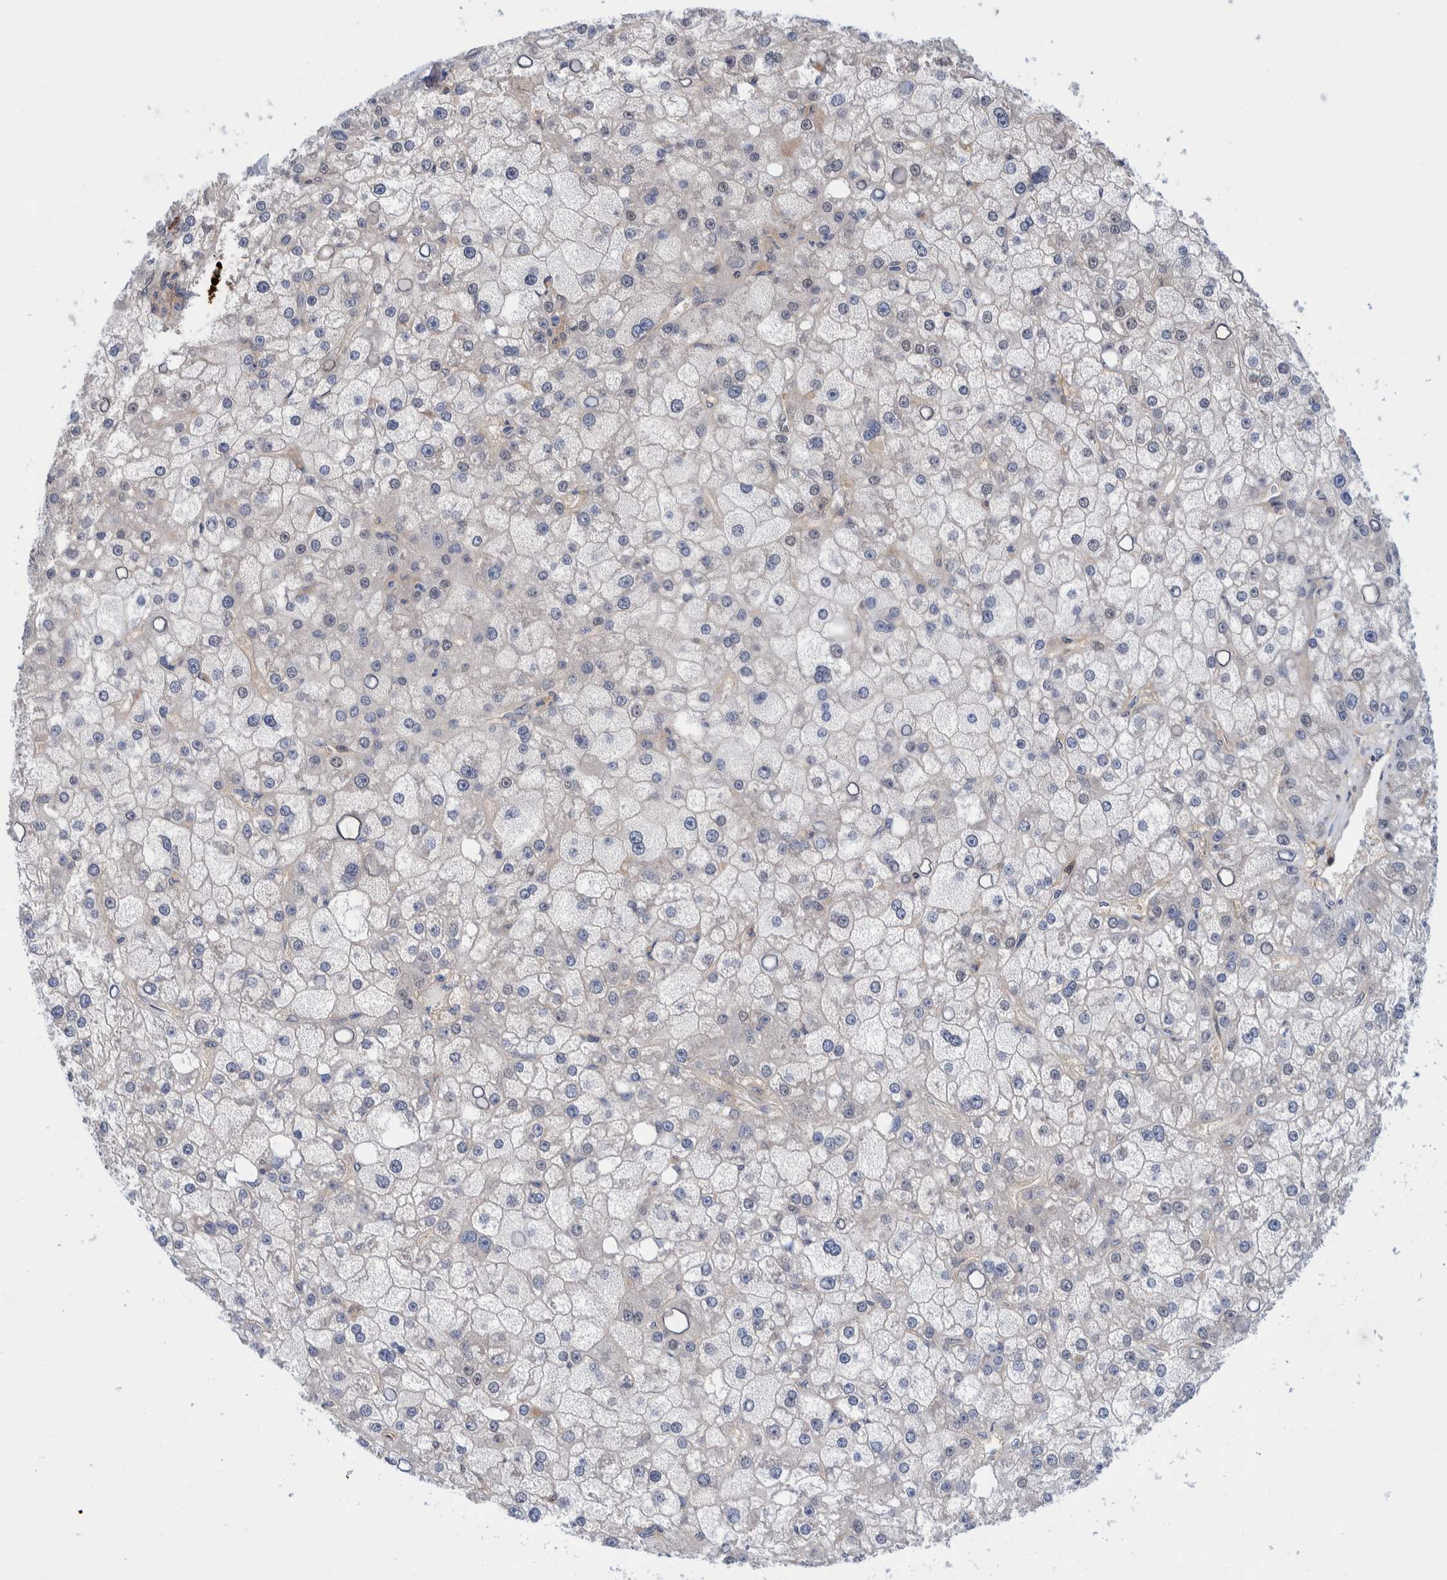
{"staining": {"intensity": "negative", "quantity": "none", "location": "none"}, "tissue": "liver cancer", "cell_type": "Tumor cells", "image_type": "cancer", "snomed": [{"axis": "morphology", "description": "Carcinoma, Hepatocellular, NOS"}, {"axis": "topography", "description": "Liver"}], "caption": "Immunohistochemical staining of human hepatocellular carcinoma (liver) displays no significant expression in tumor cells. (DAB immunohistochemistry (IHC) with hematoxylin counter stain).", "gene": "PFAS", "patient": {"sex": "male", "age": 67}}